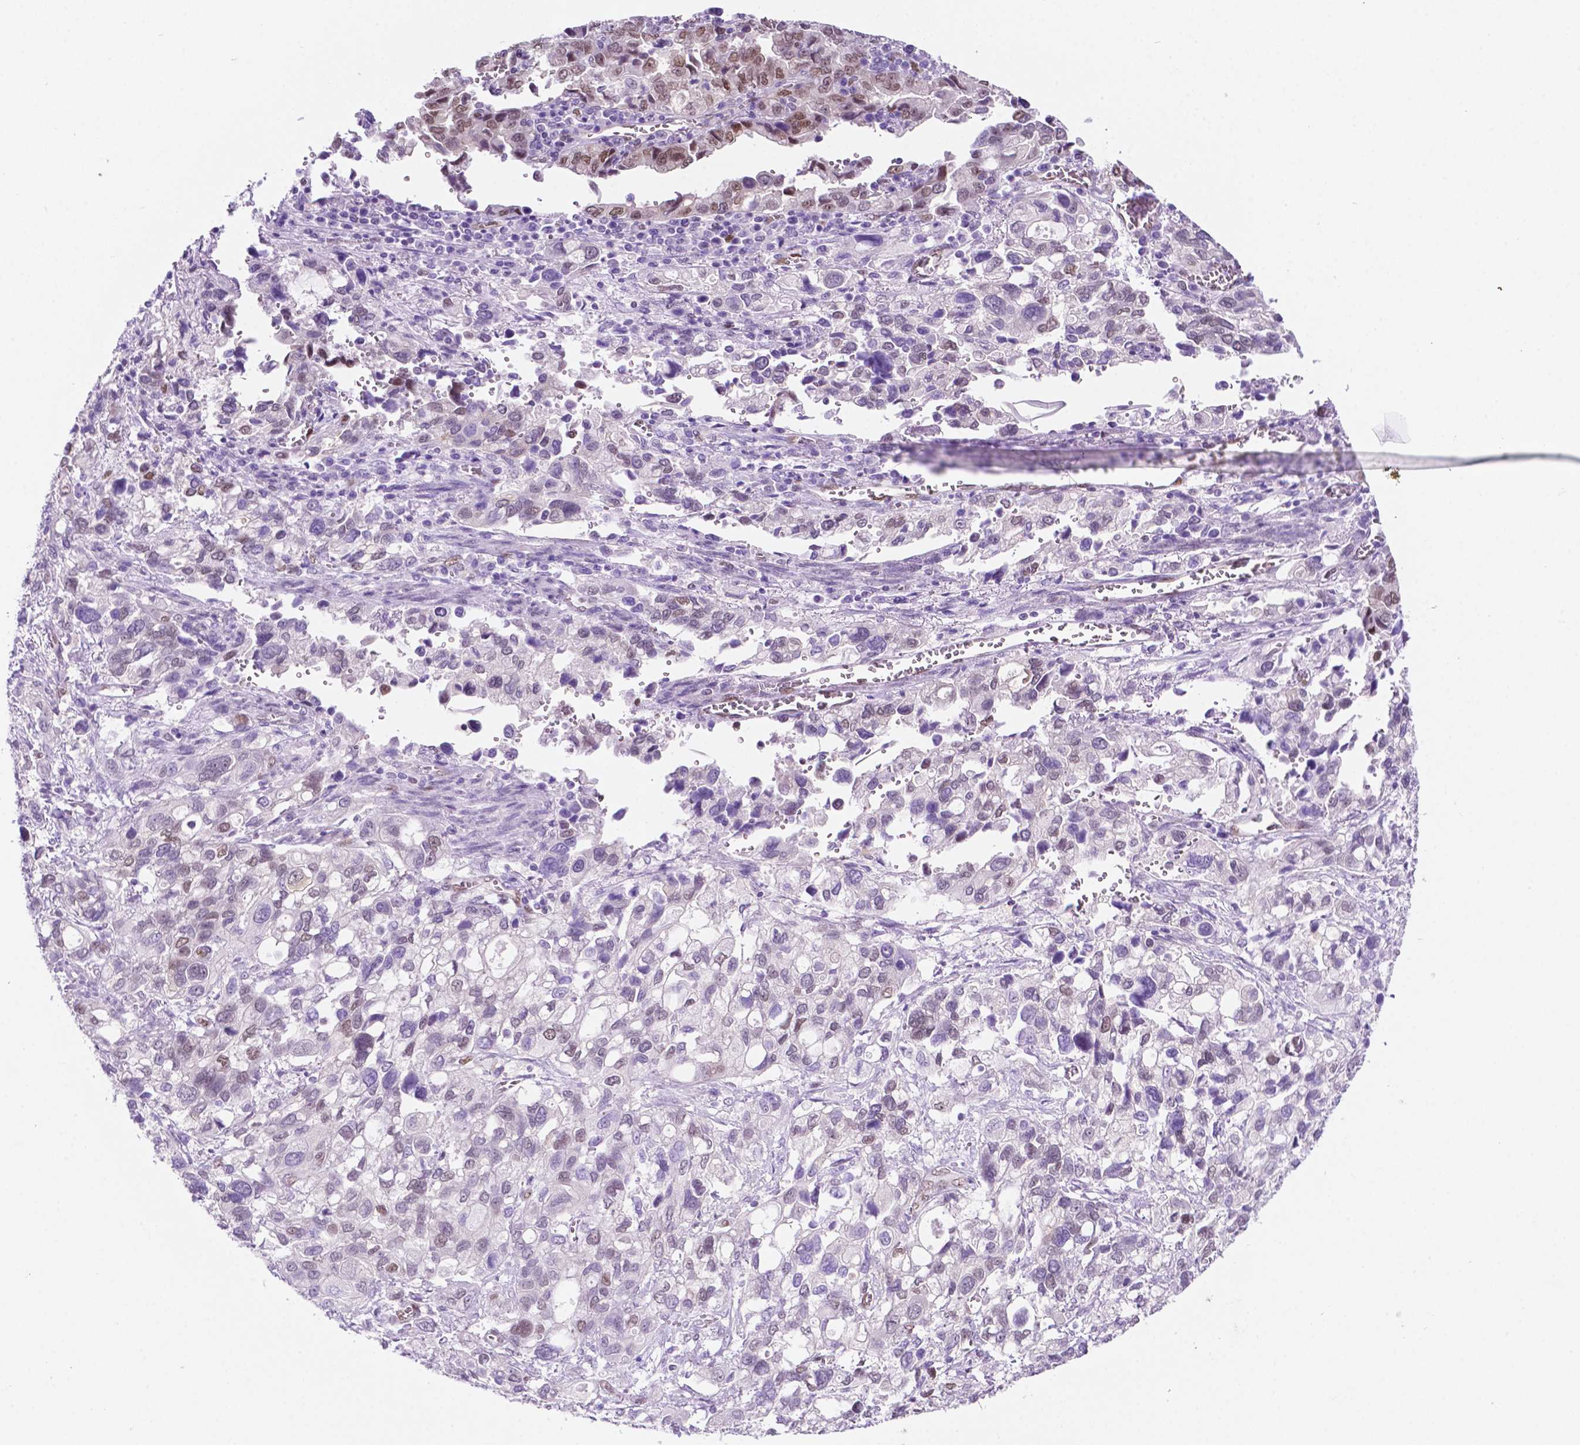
{"staining": {"intensity": "weak", "quantity": "<25%", "location": "nuclear"}, "tissue": "stomach cancer", "cell_type": "Tumor cells", "image_type": "cancer", "snomed": [{"axis": "morphology", "description": "Adenocarcinoma, NOS"}, {"axis": "topography", "description": "Stomach, upper"}], "caption": "A micrograph of human stomach cancer is negative for staining in tumor cells.", "gene": "ERF", "patient": {"sex": "female", "age": 81}}